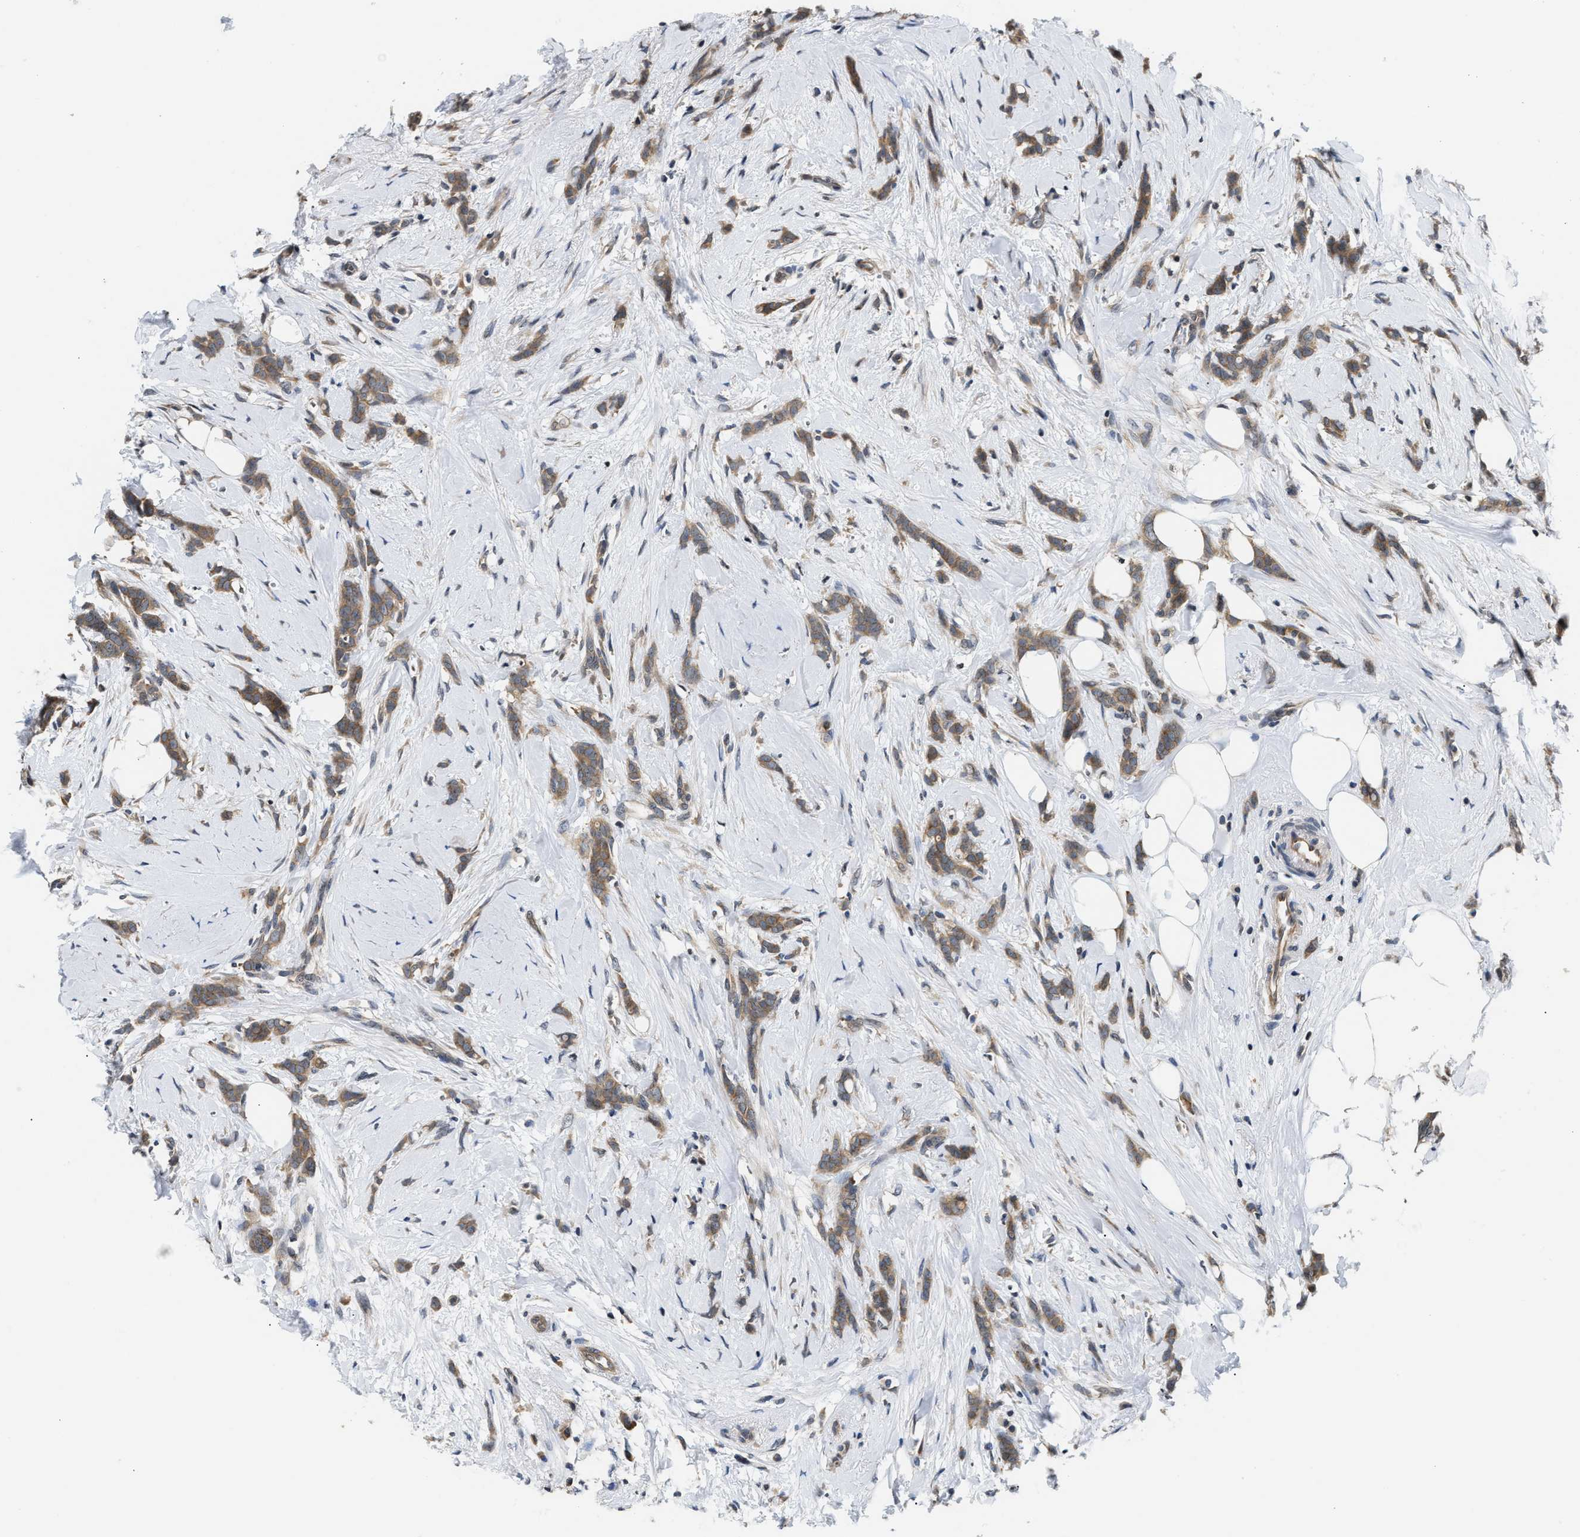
{"staining": {"intensity": "moderate", "quantity": ">75%", "location": "cytoplasmic/membranous"}, "tissue": "breast cancer", "cell_type": "Tumor cells", "image_type": "cancer", "snomed": [{"axis": "morphology", "description": "Lobular carcinoma, in situ"}, {"axis": "morphology", "description": "Lobular carcinoma"}, {"axis": "topography", "description": "Breast"}], "caption": "Immunohistochemical staining of lobular carcinoma in situ (breast) shows medium levels of moderate cytoplasmic/membranous staining in approximately >75% of tumor cells.", "gene": "RAB29", "patient": {"sex": "female", "age": 41}}